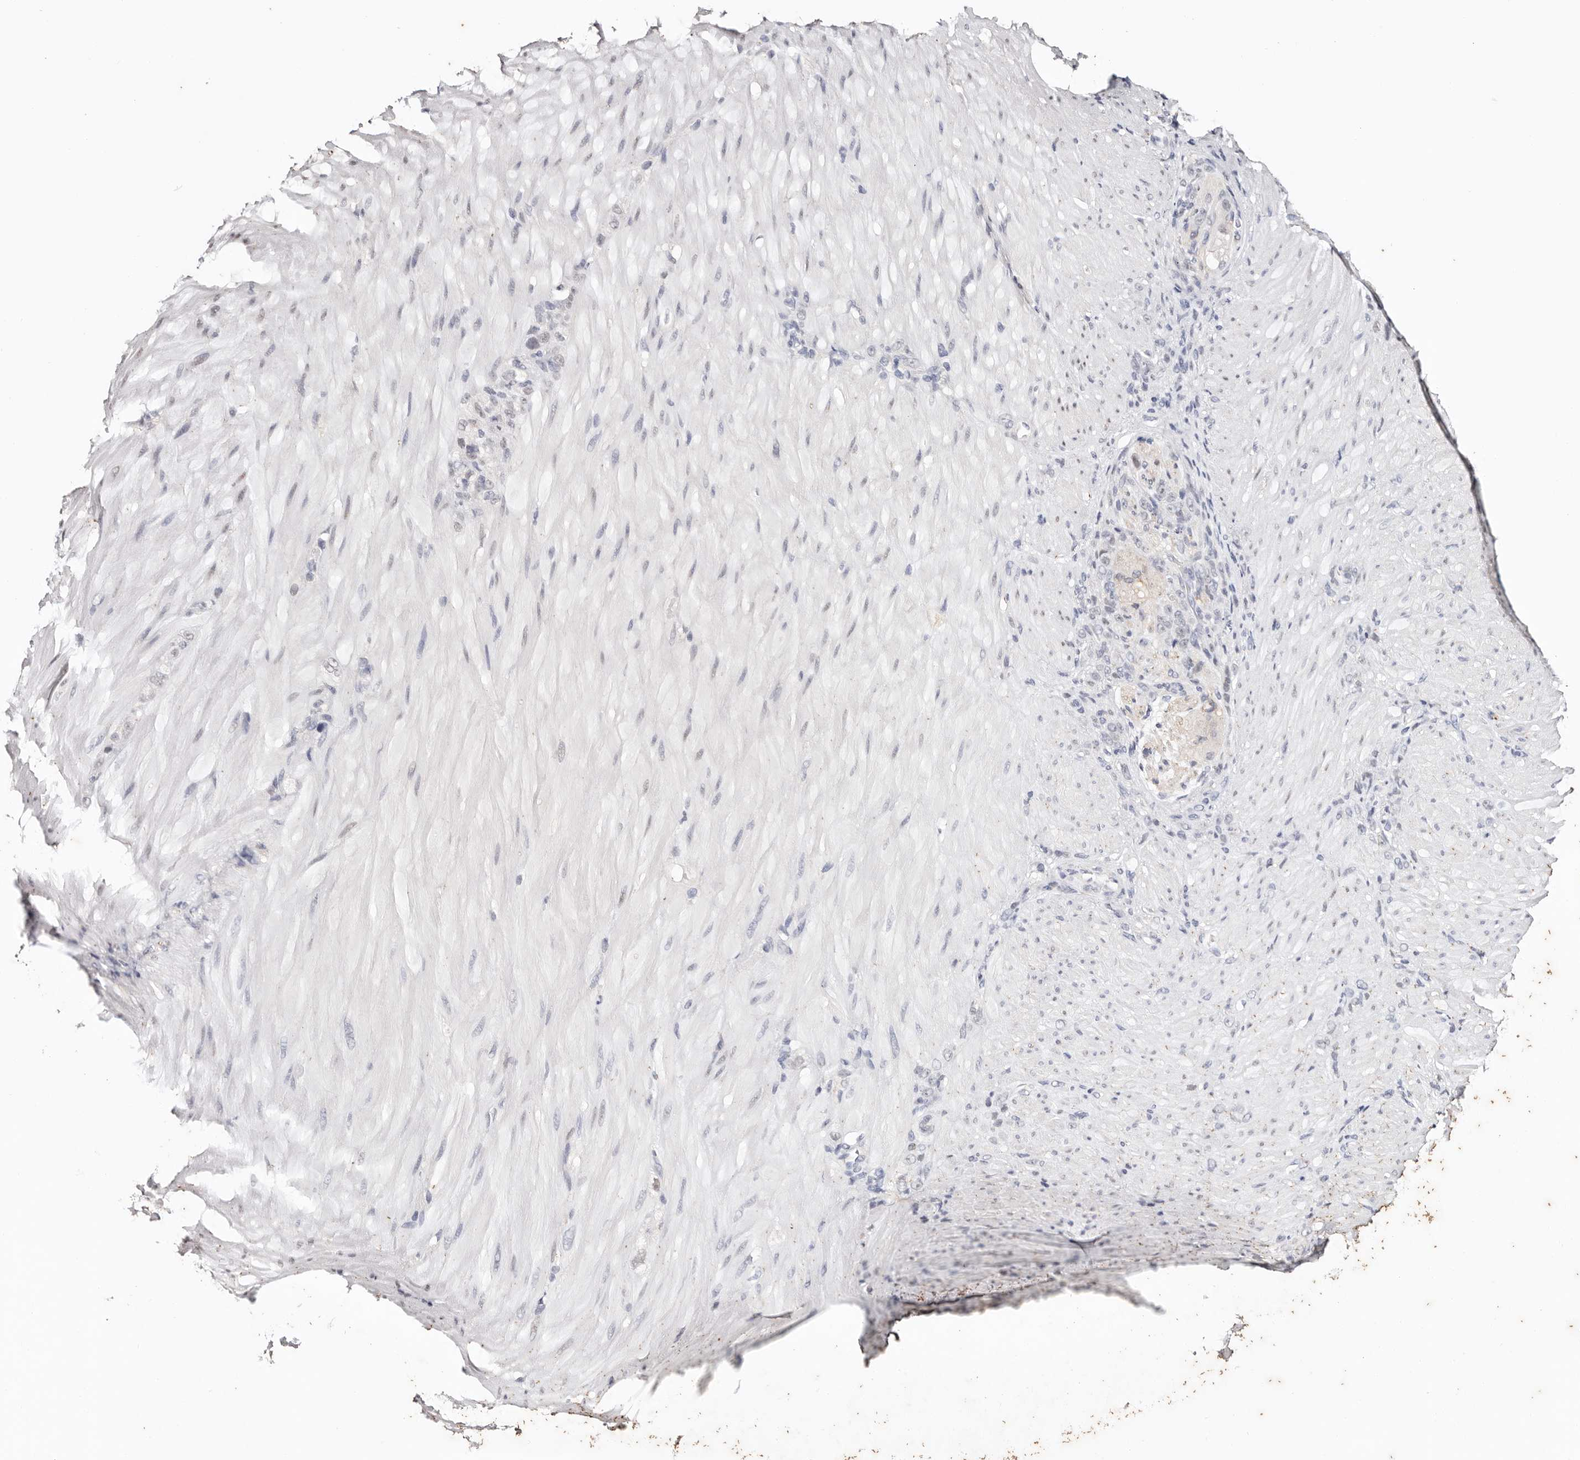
{"staining": {"intensity": "negative", "quantity": "none", "location": "none"}, "tissue": "stomach cancer", "cell_type": "Tumor cells", "image_type": "cancer", "snomed": [{"axis": "morphology", "description": "Normal tissue, NOS"}, {"axis": "morphology", "description": "Adenocarcinoma, NOS"}, {"axis": "topography", "description": "Stomach"}], "caption": "The immunohistochemistry (IHC) micrograph has no significant positivity in tumor cells of stomach cancer tissue.", "gene": "TYW3", "patient": {"sex": "male", "age": 82}}